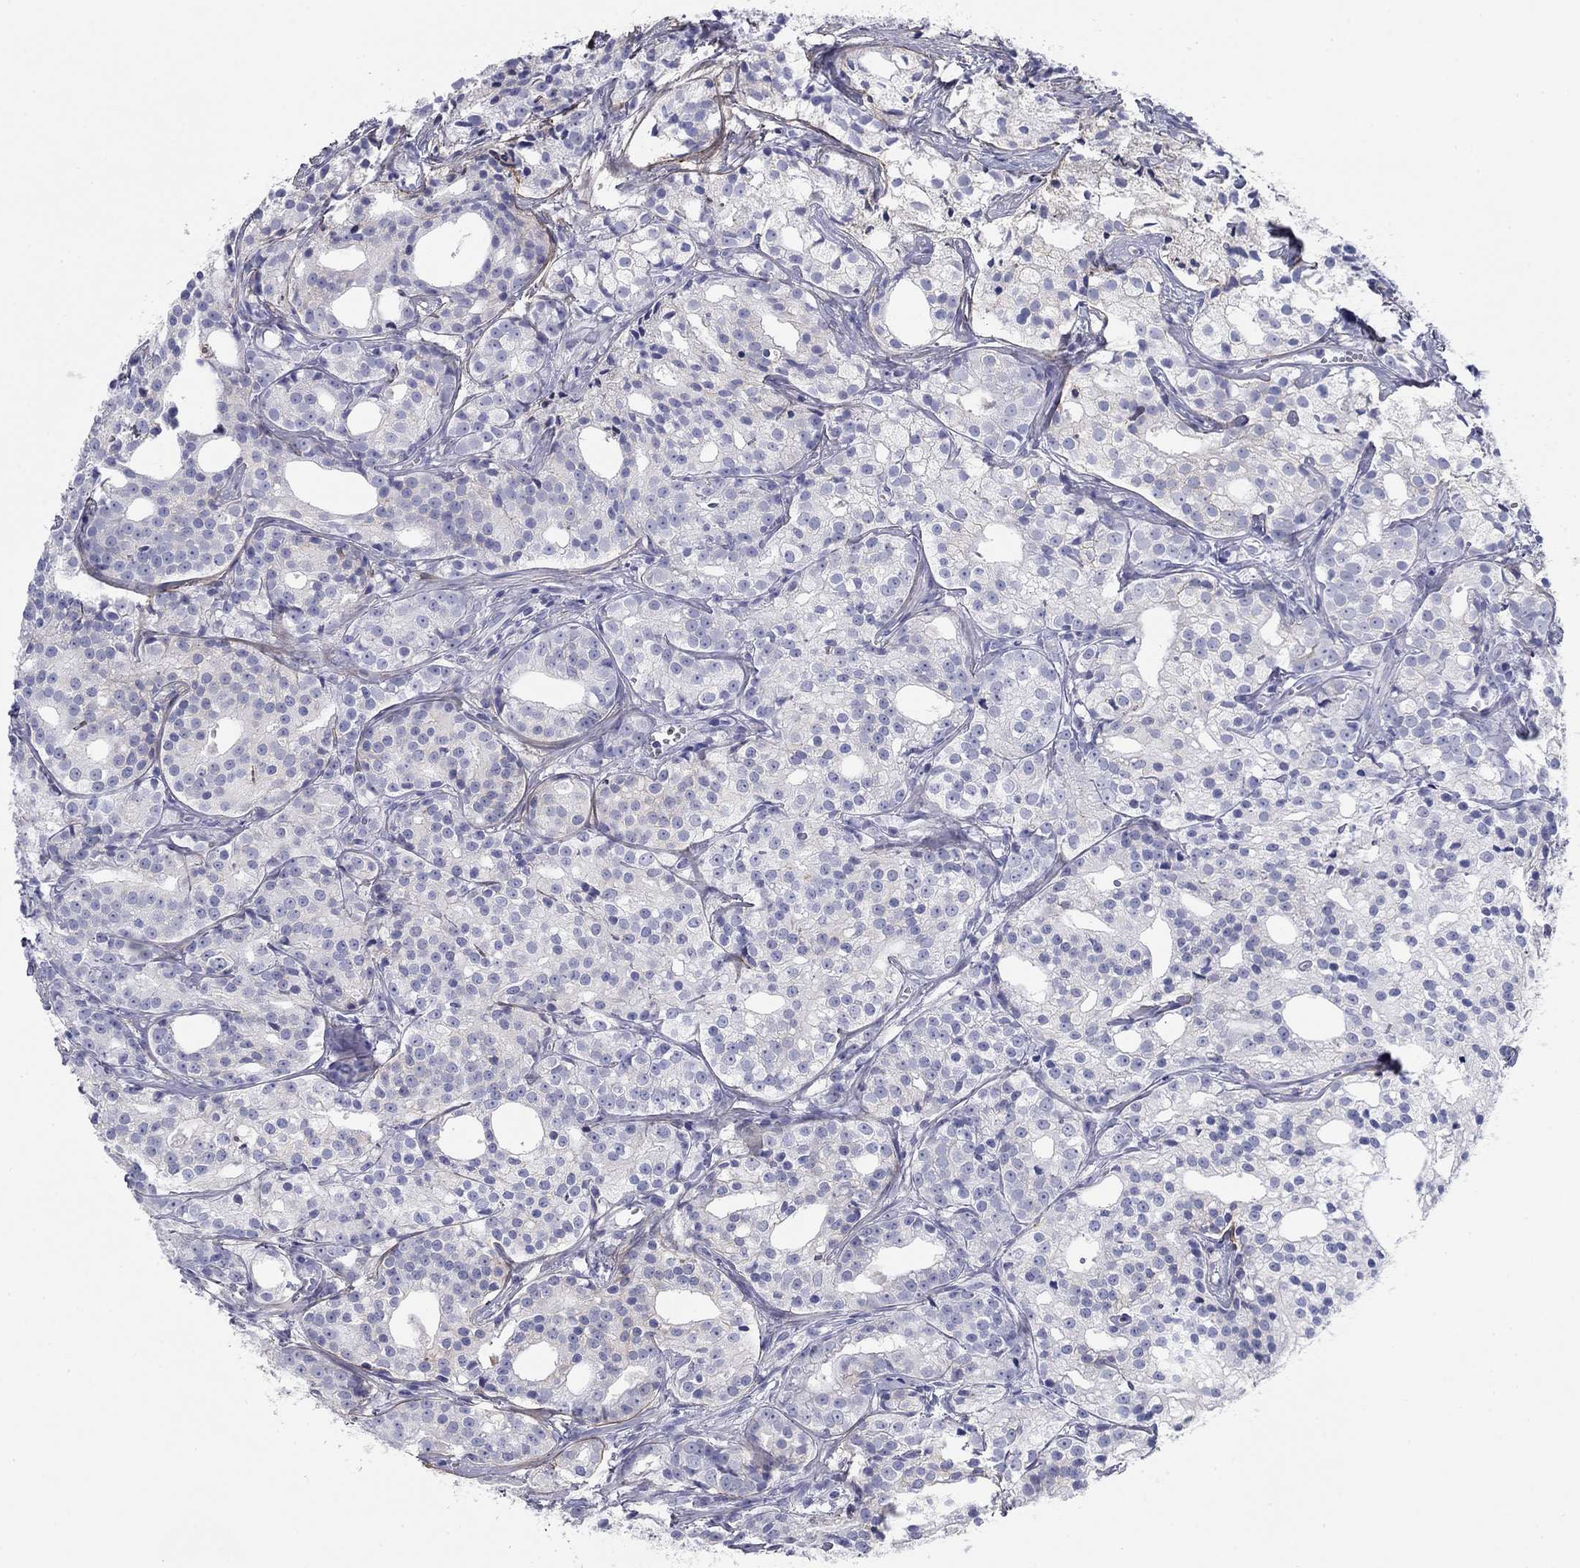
{"staining": {"intensity": "negative", "quantity": "none", "location": "none"}, "tissue": "prostate cancer", "cell_type": "Tumor cells", "image_type": "cancer", "snomed": [{"axis": "morphology", "description": "Adenocarcinoma, Medium grade"}, {"axis": "topography", "description": "Prostate"}], "caption": "This micrograph is of prostate medium-grade adenocarcinoma stained with IHC to label a protein in brown with the nuclei are counter-stained blue. There is no positivity in tumor cells.", "gene": "GPC1", "patient": {"sex": "male", "age": 74}}